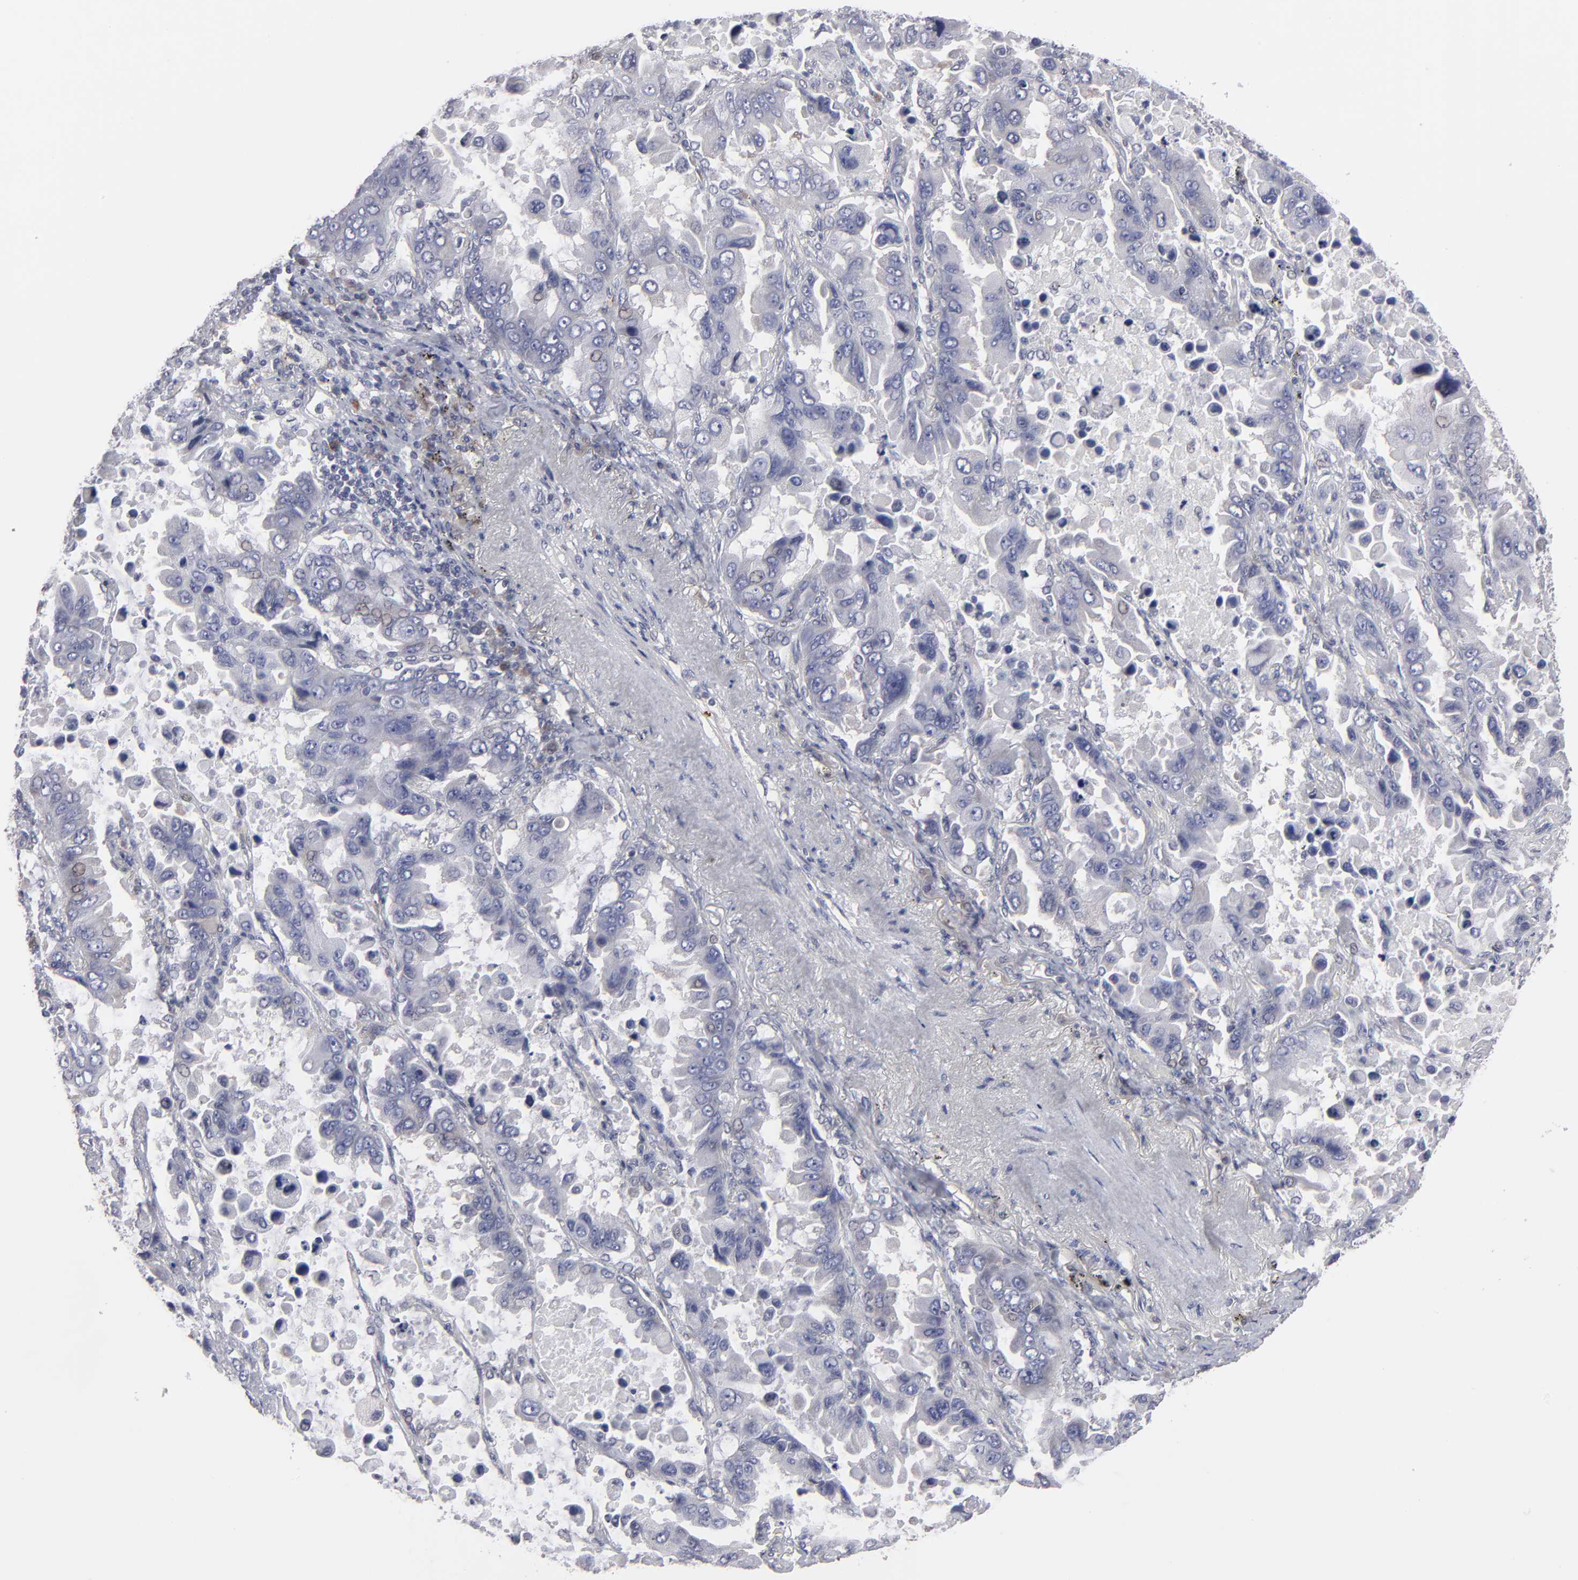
{"staining": {"intensity": "weak", "quantity": "<25%", "location": "nuclear"}, "tissue": "lung cancer", "cell_type": "Tumor cells", "image_type": "cancer", "snomed": [{"axis": "morphology", "description": "Adenocarcinoma, NOS"}, {"axis": "topography", "description": "Lung"}], "caption": "Immunohistochemistry (IHC) micrograph of human lung cancer (adenocarcinoma) stained for a protein (brown), which demonstrates no expression in tumor cells.", "gene": "CEP97", "patient": {"sex": "male", "age": 64}}